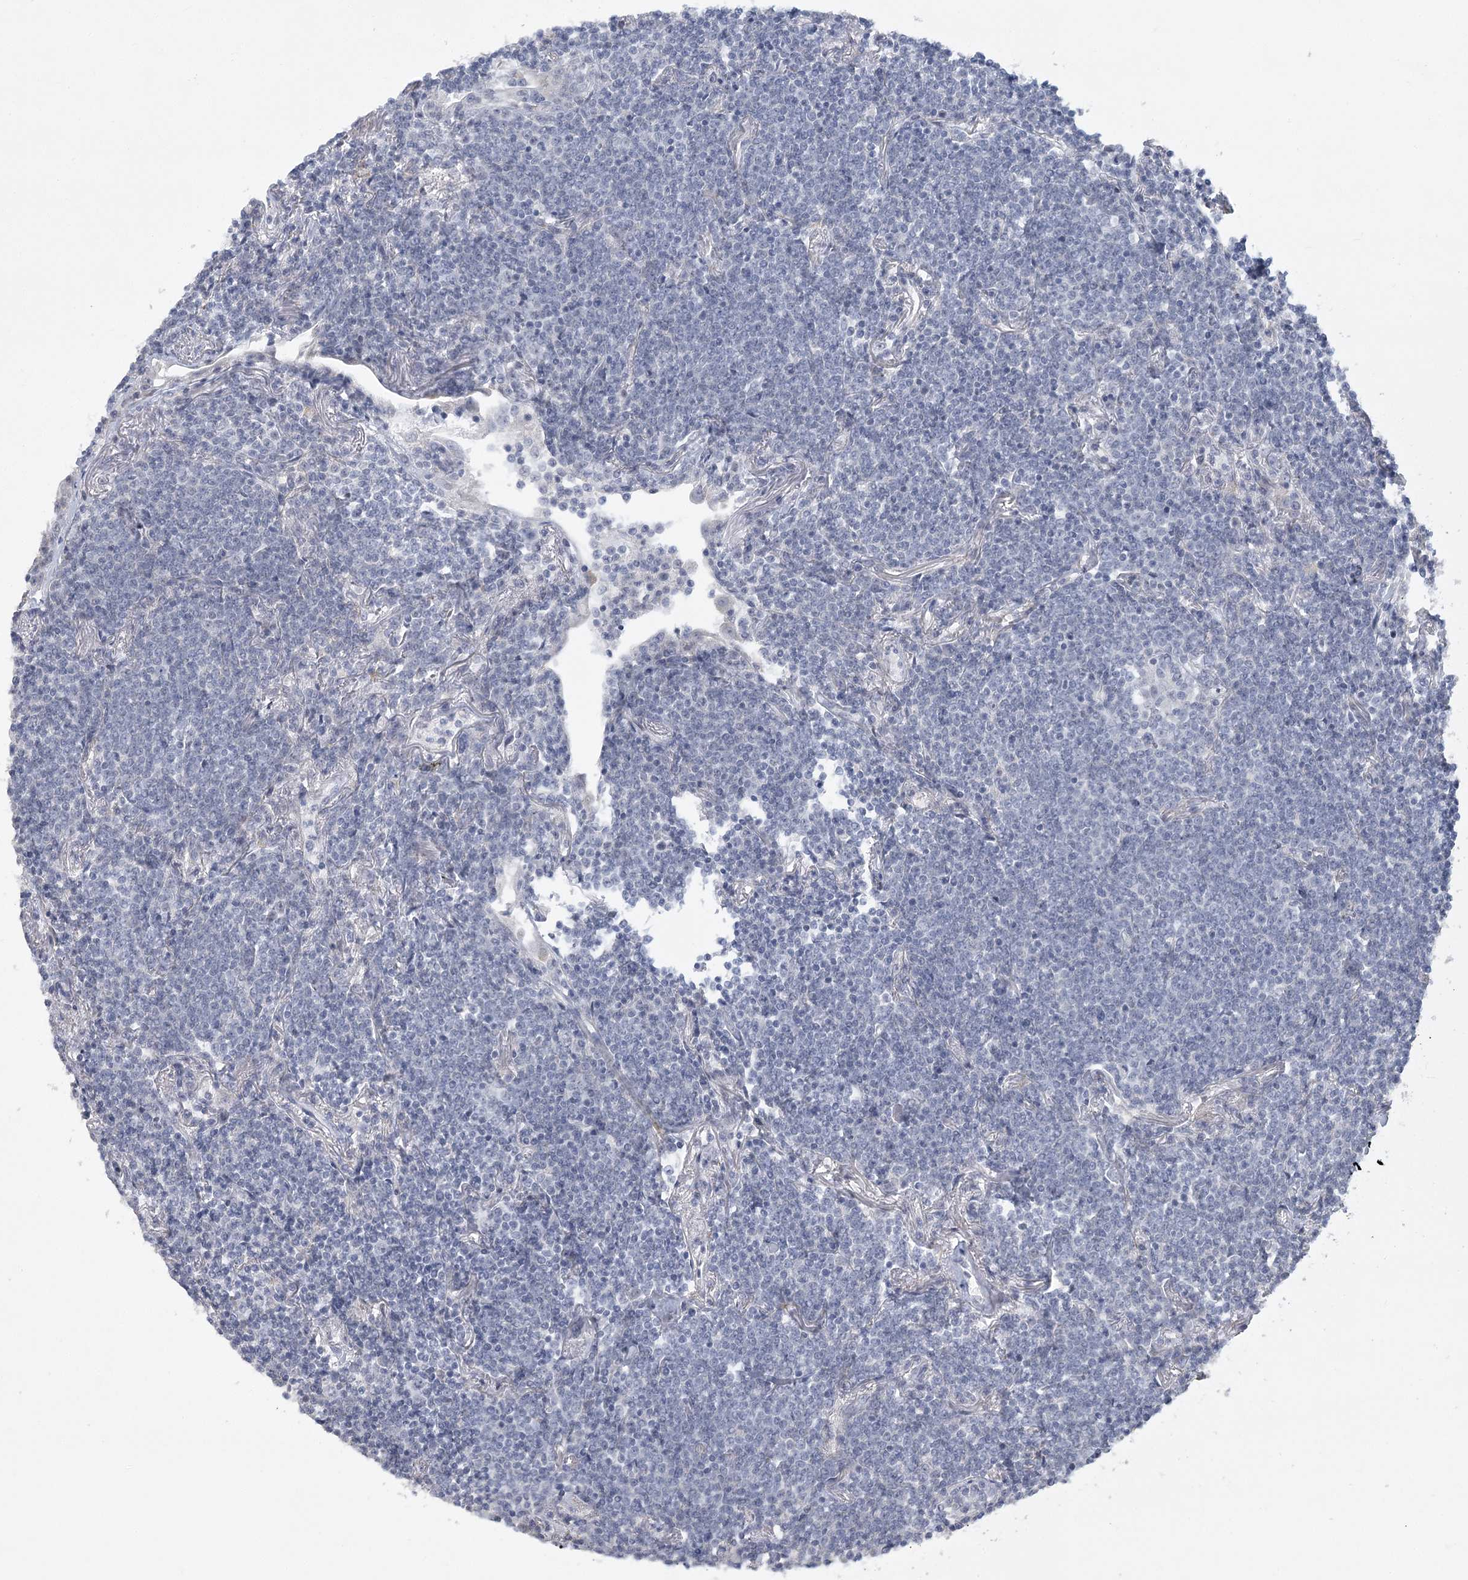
{"staining": {"intensity": "negative", "quantity": "none", "location": "none"}, "tissue": "lymphoma", "cell_type": "Tumor cells", "image_type": "cancer", "snomed": [{"axis": "morphology", "description": "Malignant lymphoma, non-Hodgkin's type, Low grade"}, {"axis": "topography", "description": "Lung"}], "caption": "Tumor cells show no significant staining in lymphoma.", "gene": "FAM76B", "patient": {"sex": "female", "age": 71}}